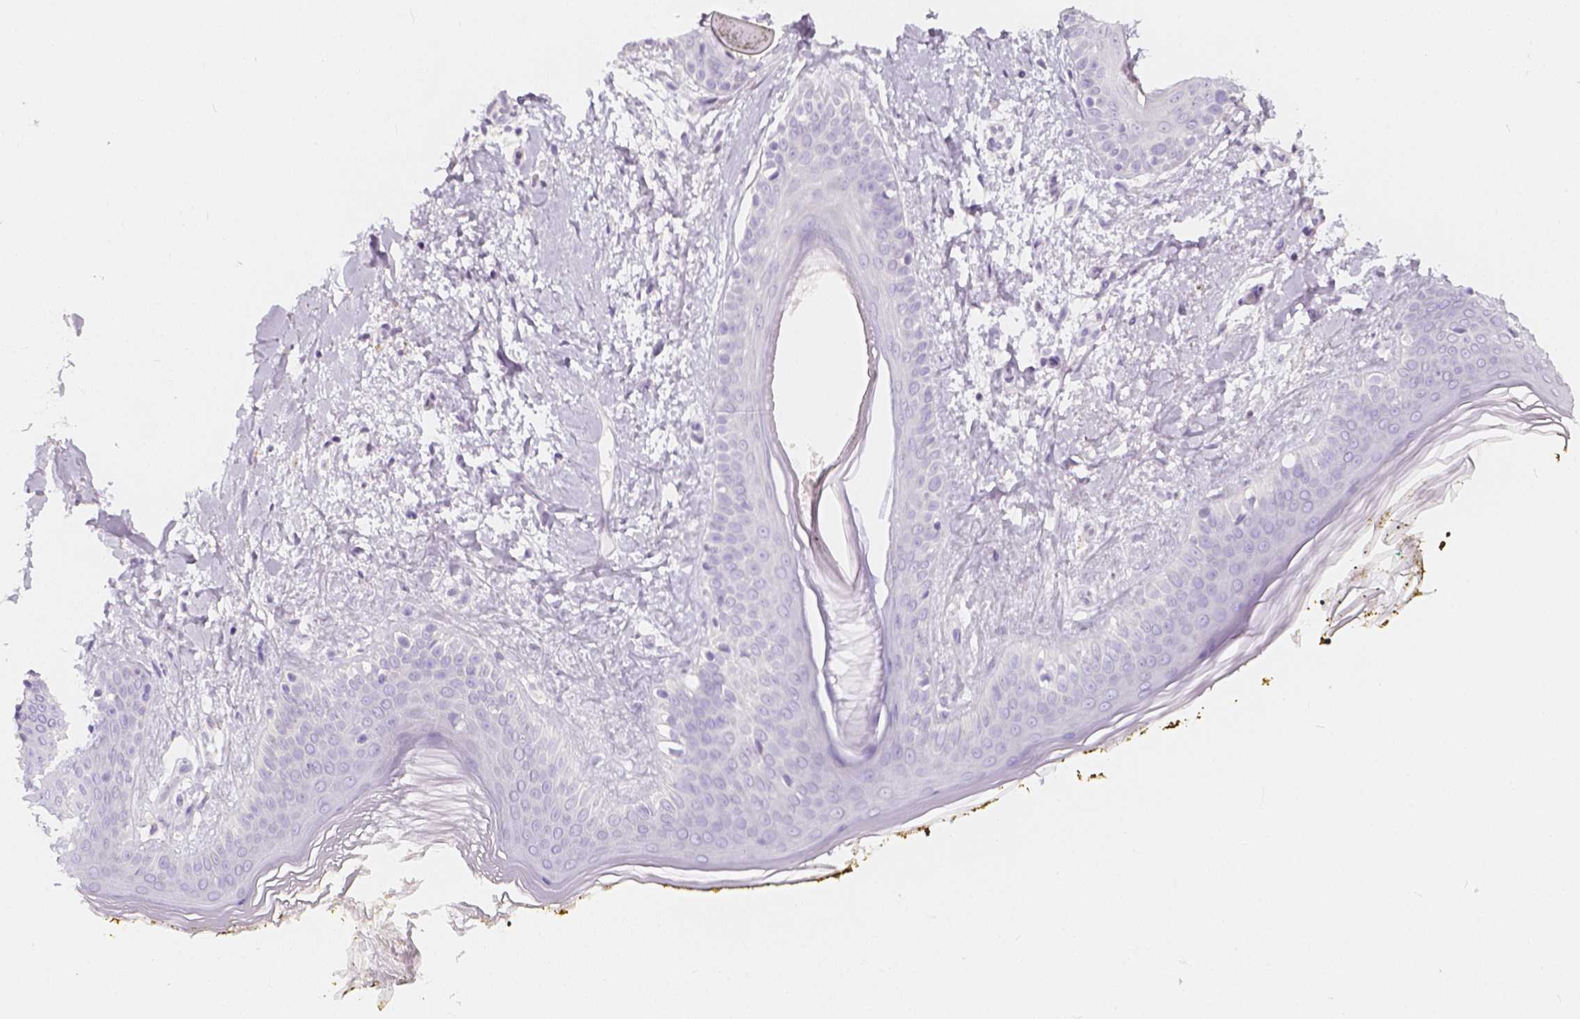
{"staining": {"intensity": "negative", "quantity": "none", "location": "none"}, "tissue": "skin", "cell_type": "Fibroblasts", "image_type": "normal", "snomed": [{"axis": "morphology", "description": "Normal tissue, NOS"}, {"axis": "topography", "description": "Skin"}], "caption": "High power microscopy histopathology image of an IHC histopathology image of benign skin, revealing no significant positivity in fibroblasts.", "gene": "RBFOX1", "patient": {"sex": "female", "age": 34}}